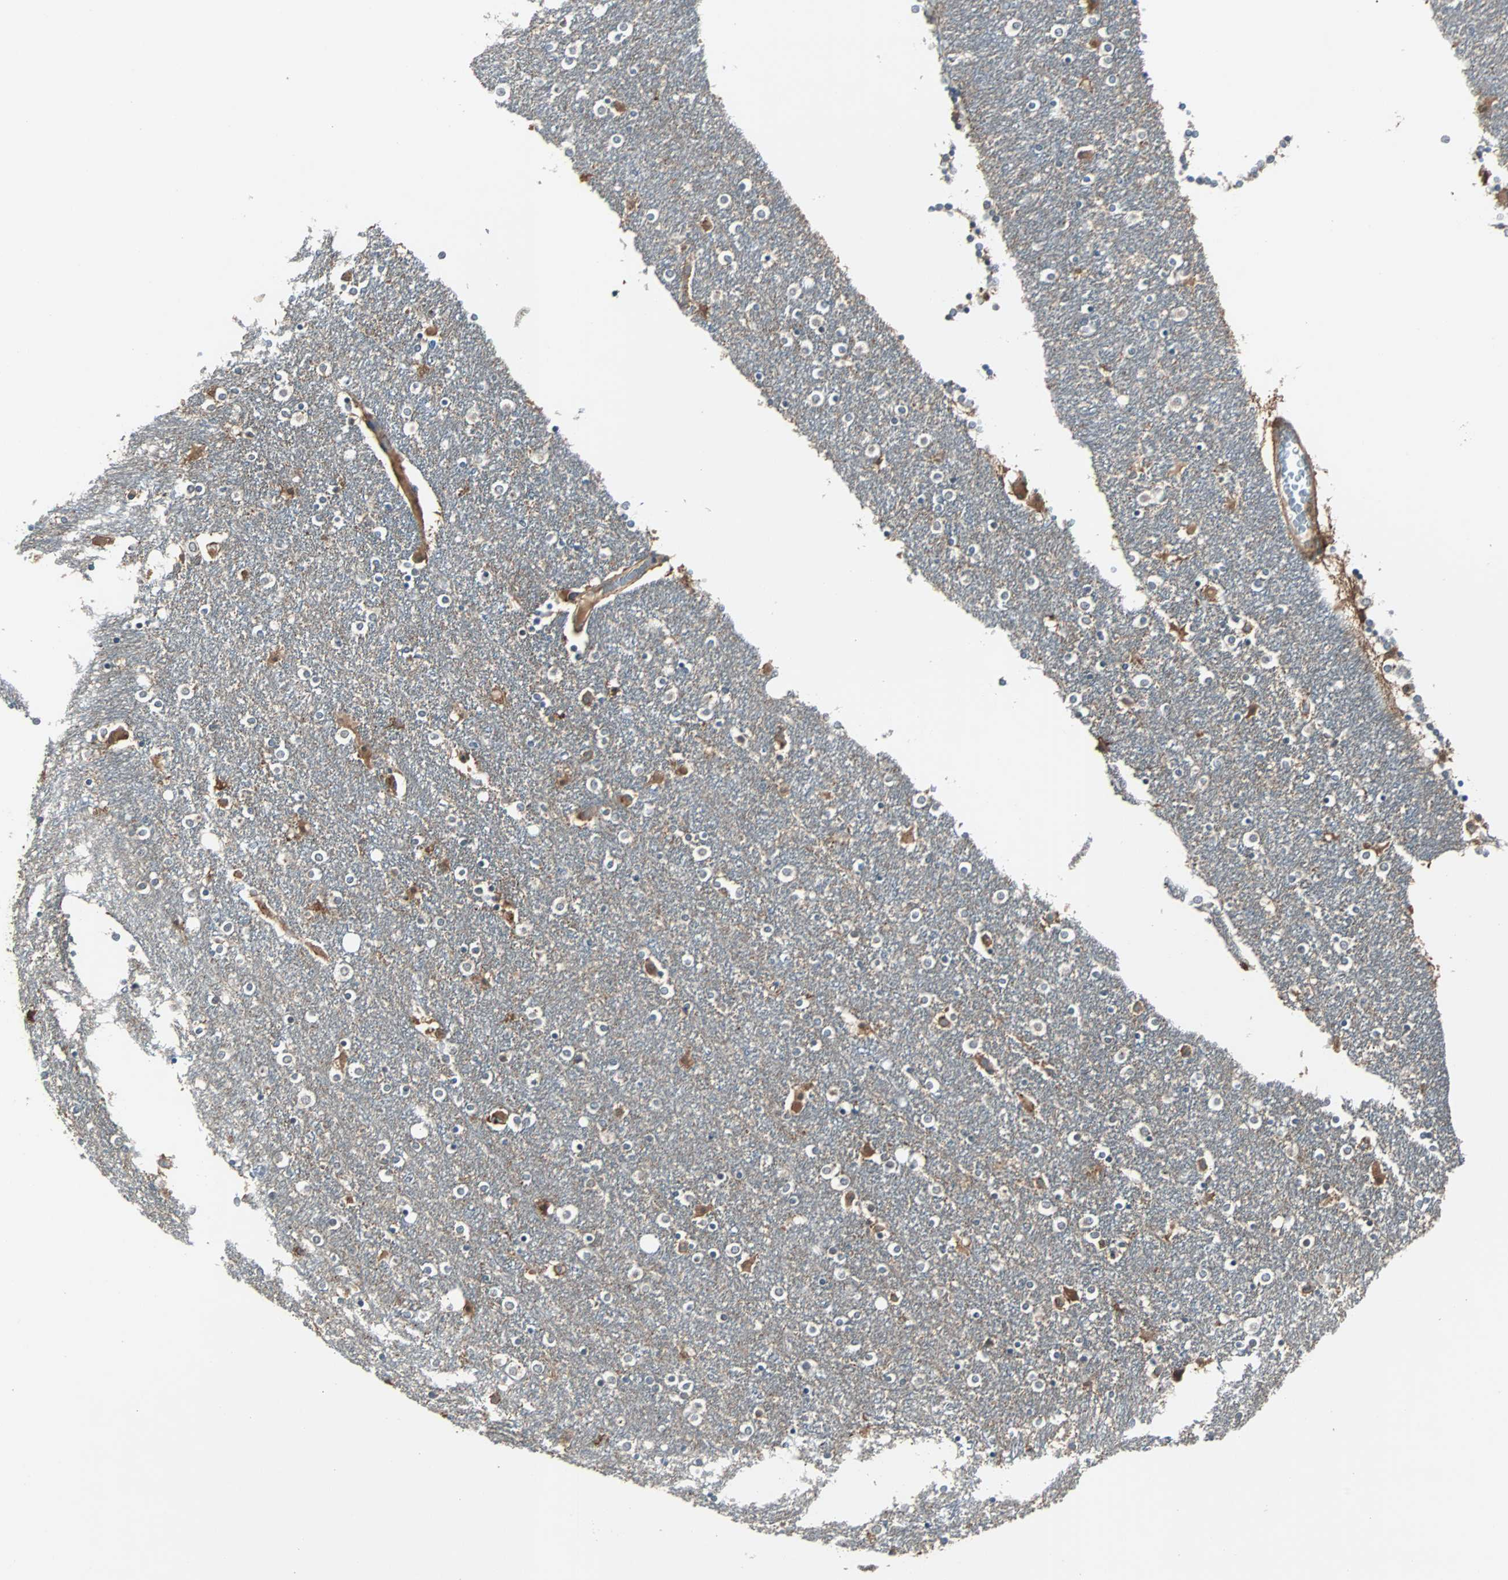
{"staining": {"intensity": "negative", "quantity": "none", "location": "none"}, "tissue": "caudate", "cell_type": "Glial cells", "image_type": "normal", "snomed": [{"axis": "morphology", "description": "Normal tissue, NOS"}, {"axis": "topography", "description": "Lateral ventricle wall"}], "caption": "Histopathology image shows no significant protein staining in glial cells of unremarkable caudate.", "gene": "ARF1", "patient": {"sex": "female", "age": 54}}